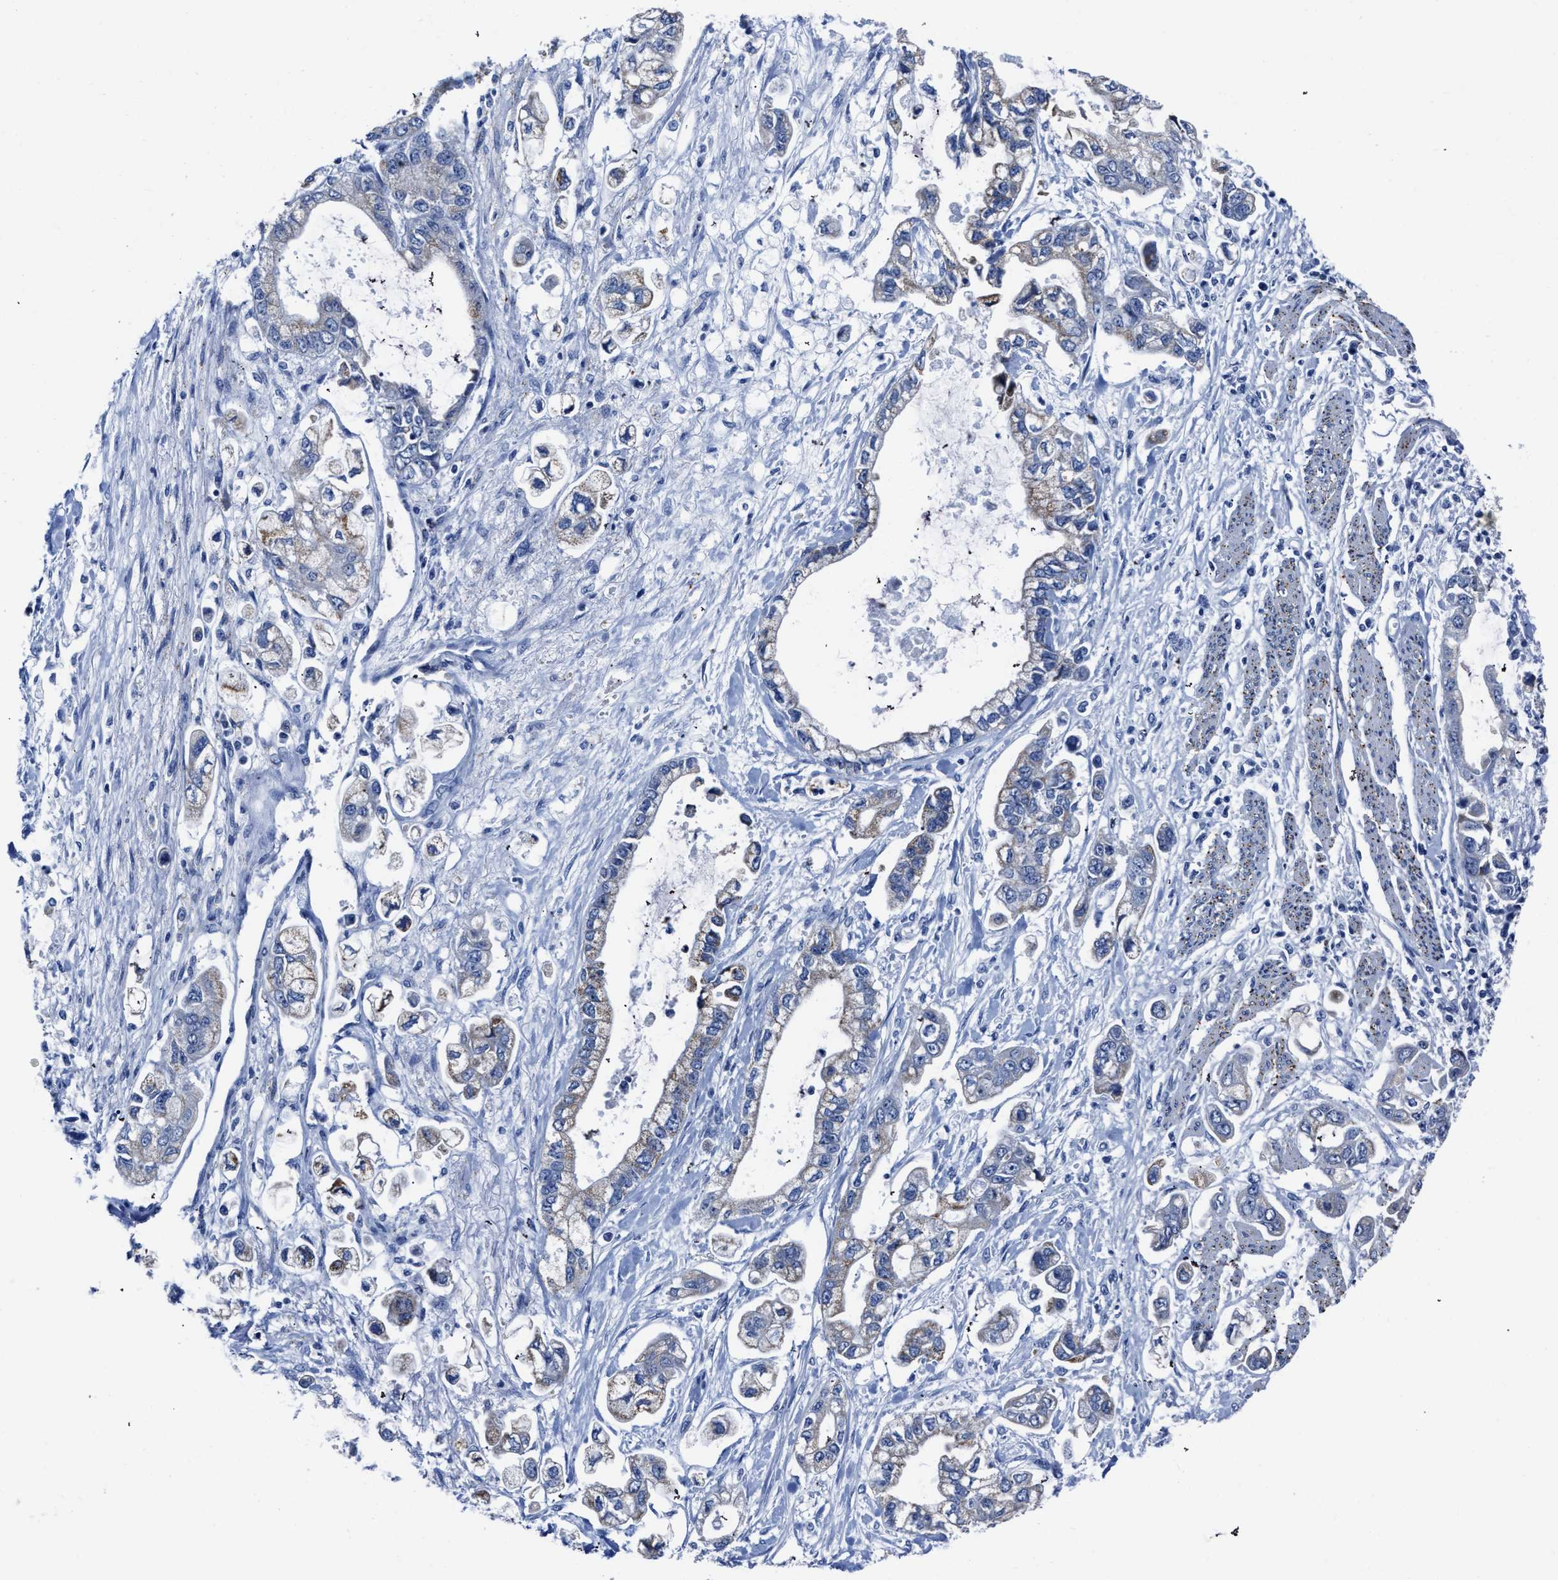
{"staining": {"intensity": "negative", "quantity": "none", "location": "none"}, "tissue": "stomach cancer", "cell_type": "Tumor cells", "image_type": "cancer", "snomed": [{"axis": "morphology", "description": "Normal tissue, NOS"}, {"axis": "morphology", "description": "Adenocarcinoma, NOS"}, {"axis": "topography", "description": "Stomach"}], "caption": "This is an immunohistochemistry image of adenocarcinoma (stomach). There is no staining in tumor cells.", "gene": "KCNMB3", "patient": {"sex": "male", "age": 62}}